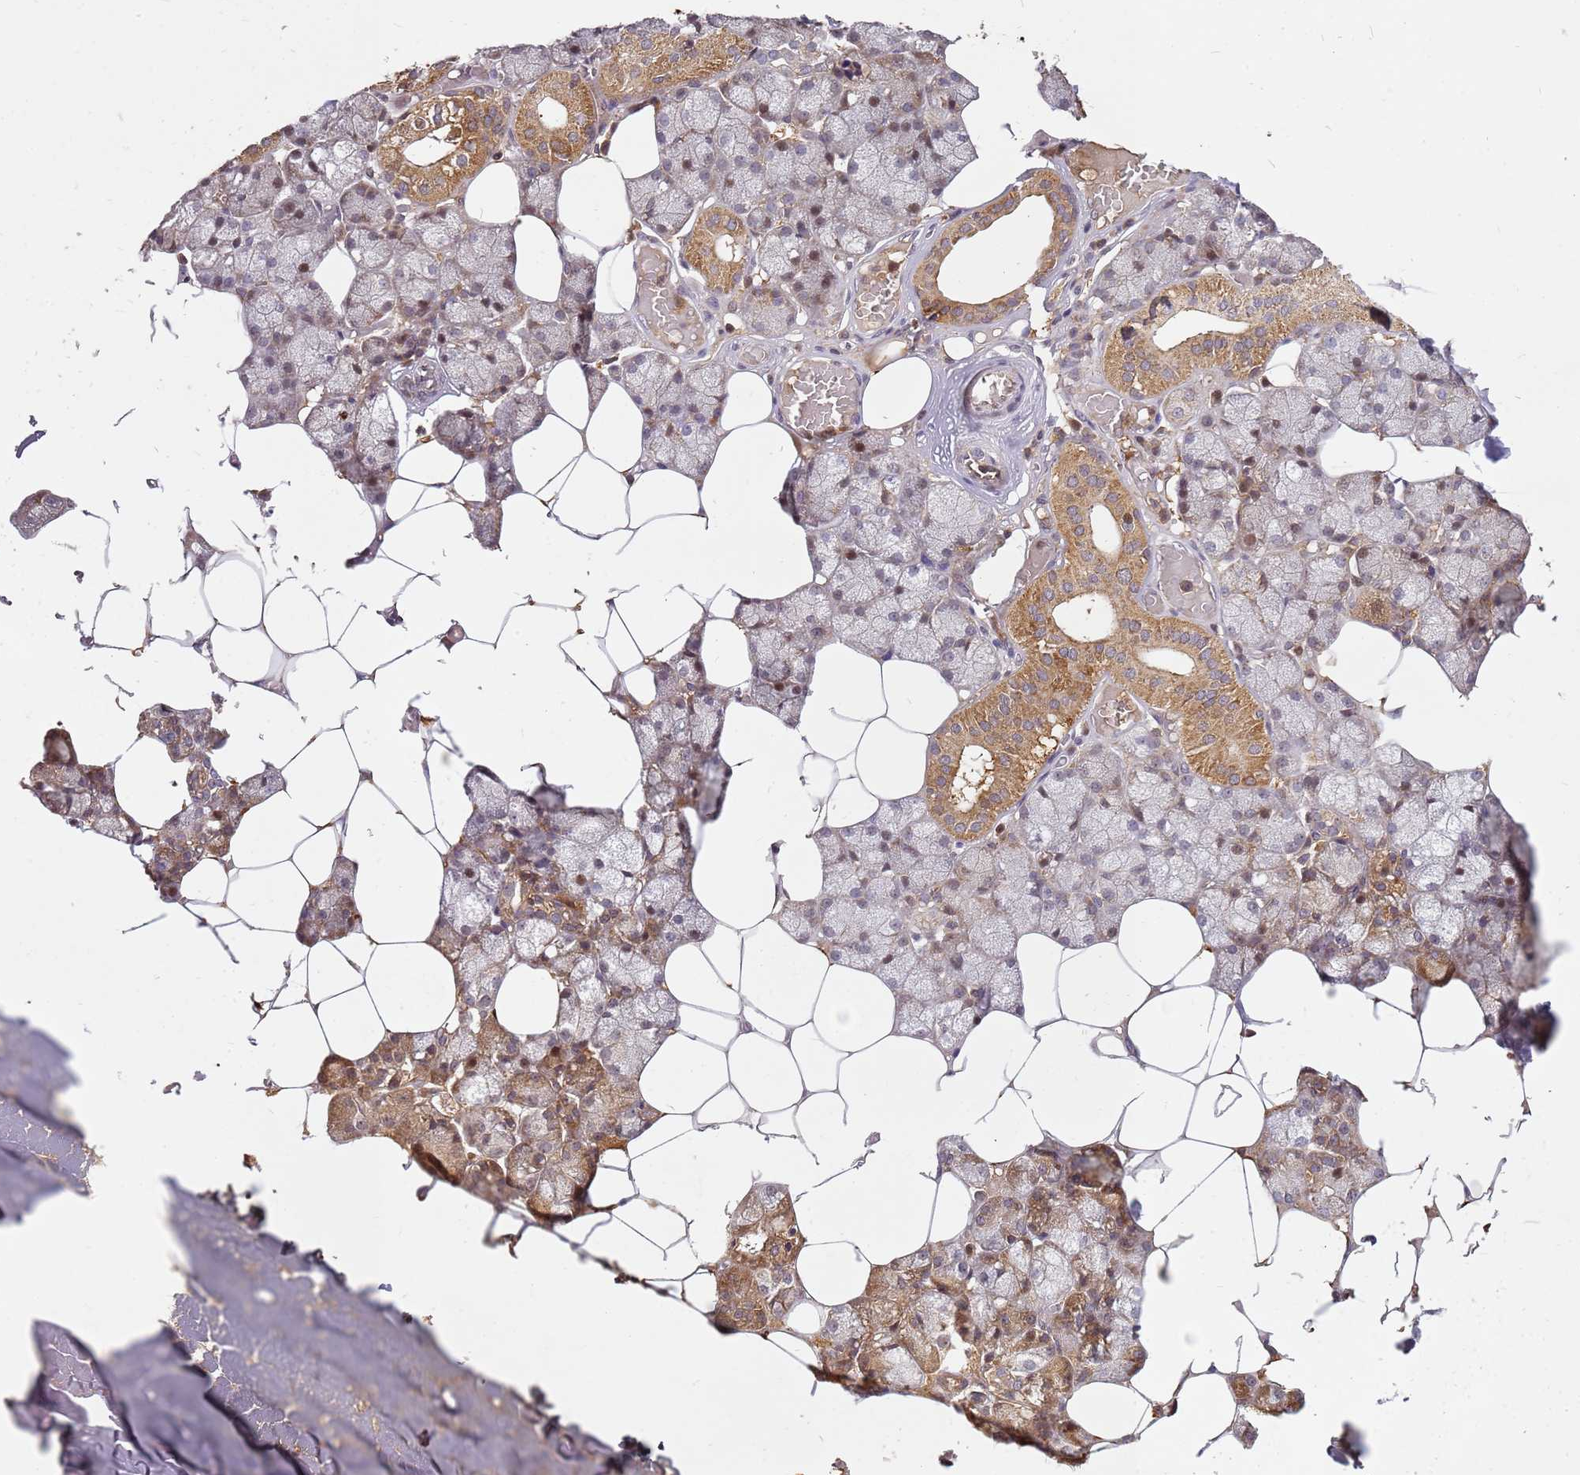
{"staining": {"intensity": "moderate", "quantity": "25%-75%", "location": "cytoplasmic/membranous"}, "tissue": "salivary gland", "cell_type": "Glandular cells", "image_type": "normal", "snomed": [{"axis": "morphology", "description": "Normal tissue, NOS"}, {"axis": "topography", "description": "Salivary gland"}], "caption": "Protein staining of normal salivary gland demonstrates moderate cytoplasmic/membranous expression in approximately 25%-75% of glandular cells. The staining was performed using DAB to visualize the protein expression in brown, while the nuclei were stained in blue with hematoxylin (Magnification: 20x).", "gene": "CCDC159", "patient": {"sex": "male", "age": 62}}